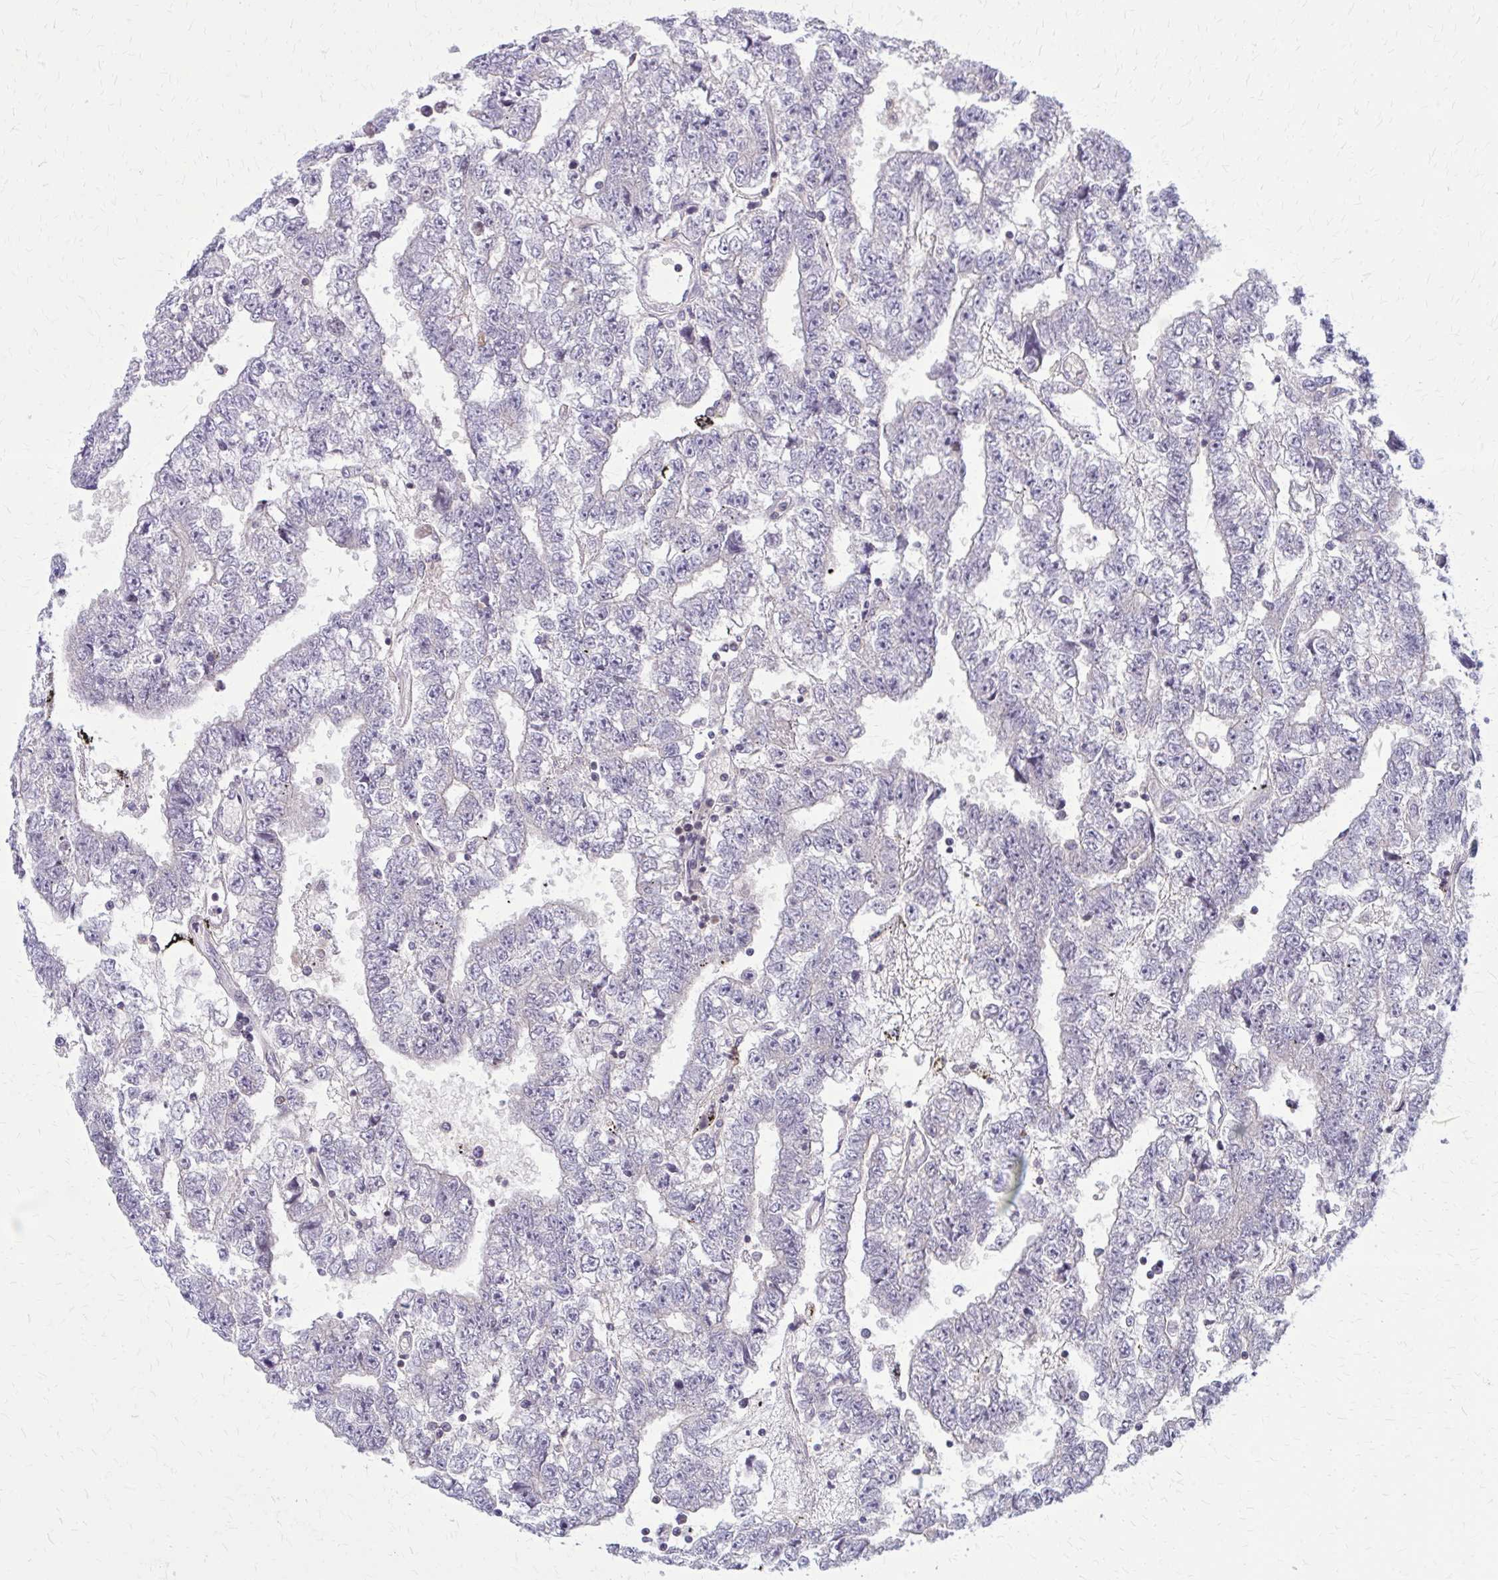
{"staining": {"intensity": "negative", "quantity": "none", "location": "none"}, "tissue": "testis cancer", "cell_type": "Tumor cells", "image_type": "cancer", "snomed": [{"axis": "morphology", "description": "Carcinoma, Embryonal, NOS"}, {"axis": "topography", "description": "Testis"}], "caption": "High power microscopy image of an immunohistochemistry photomicrograph of testis cancer (embryonal carcinoma), revealing no significant staining in tumor cells.", "gene": "DBI", "patient": {"sex": "male", "age": 25}}